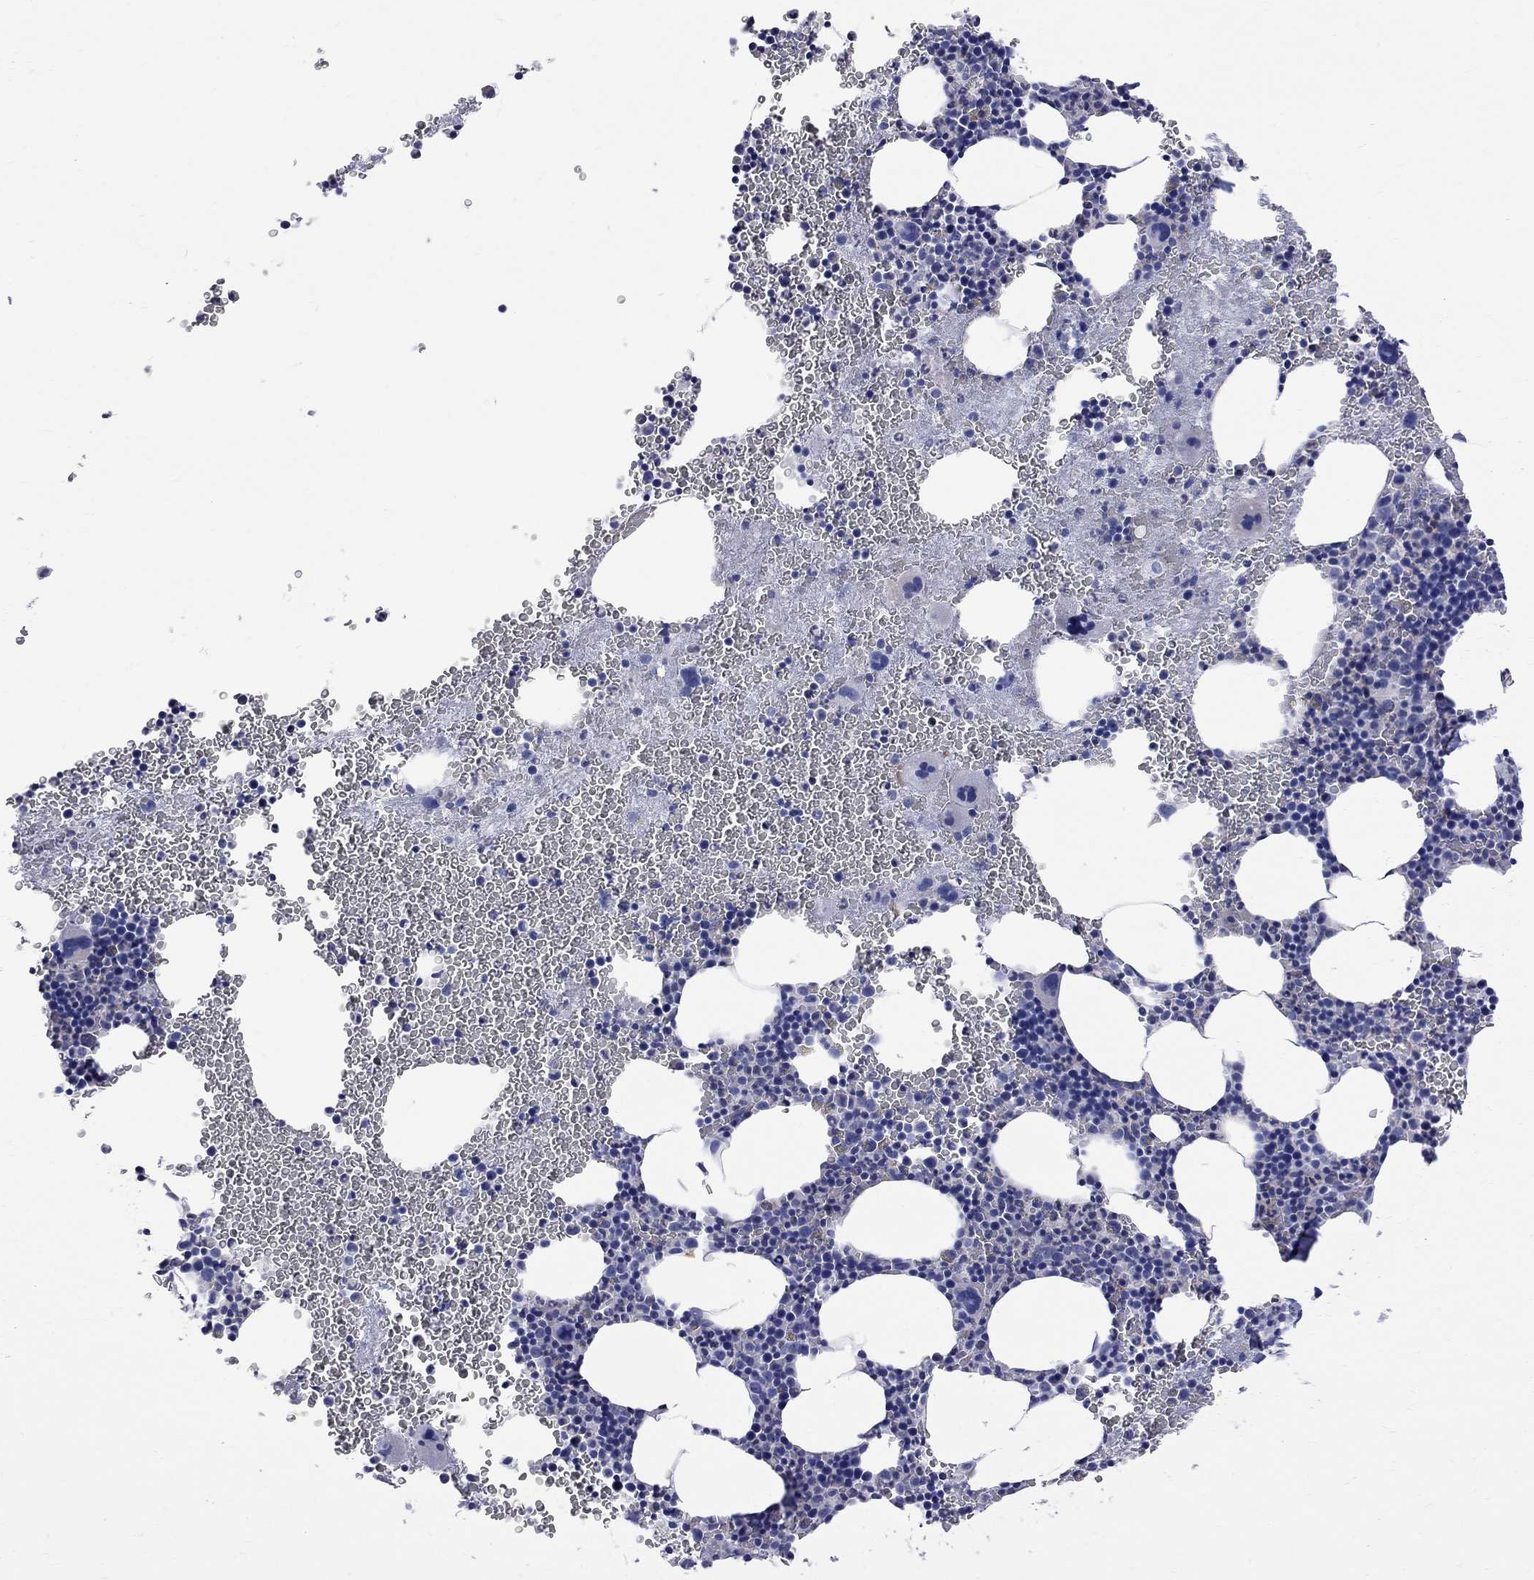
{"staining": {"intensity": "negative", "quantity": "none", "location": "none"}, "tissue": "bone marrow", "cell_type": "Hematopoietic cells", "image_type": "normal", "snomed": [{"axis": "morphology", "description": "Normal tissue, NOS"}, {"axis": "topography", "description": "Bone marrow"}], "caption": "An image of bone marrow stained for a protein shows no brown staining in hematopoietic cells. (DAB IHC, high magnification).", "gene": "S100A3", "patient": {"sex": "male", "age": 50}}